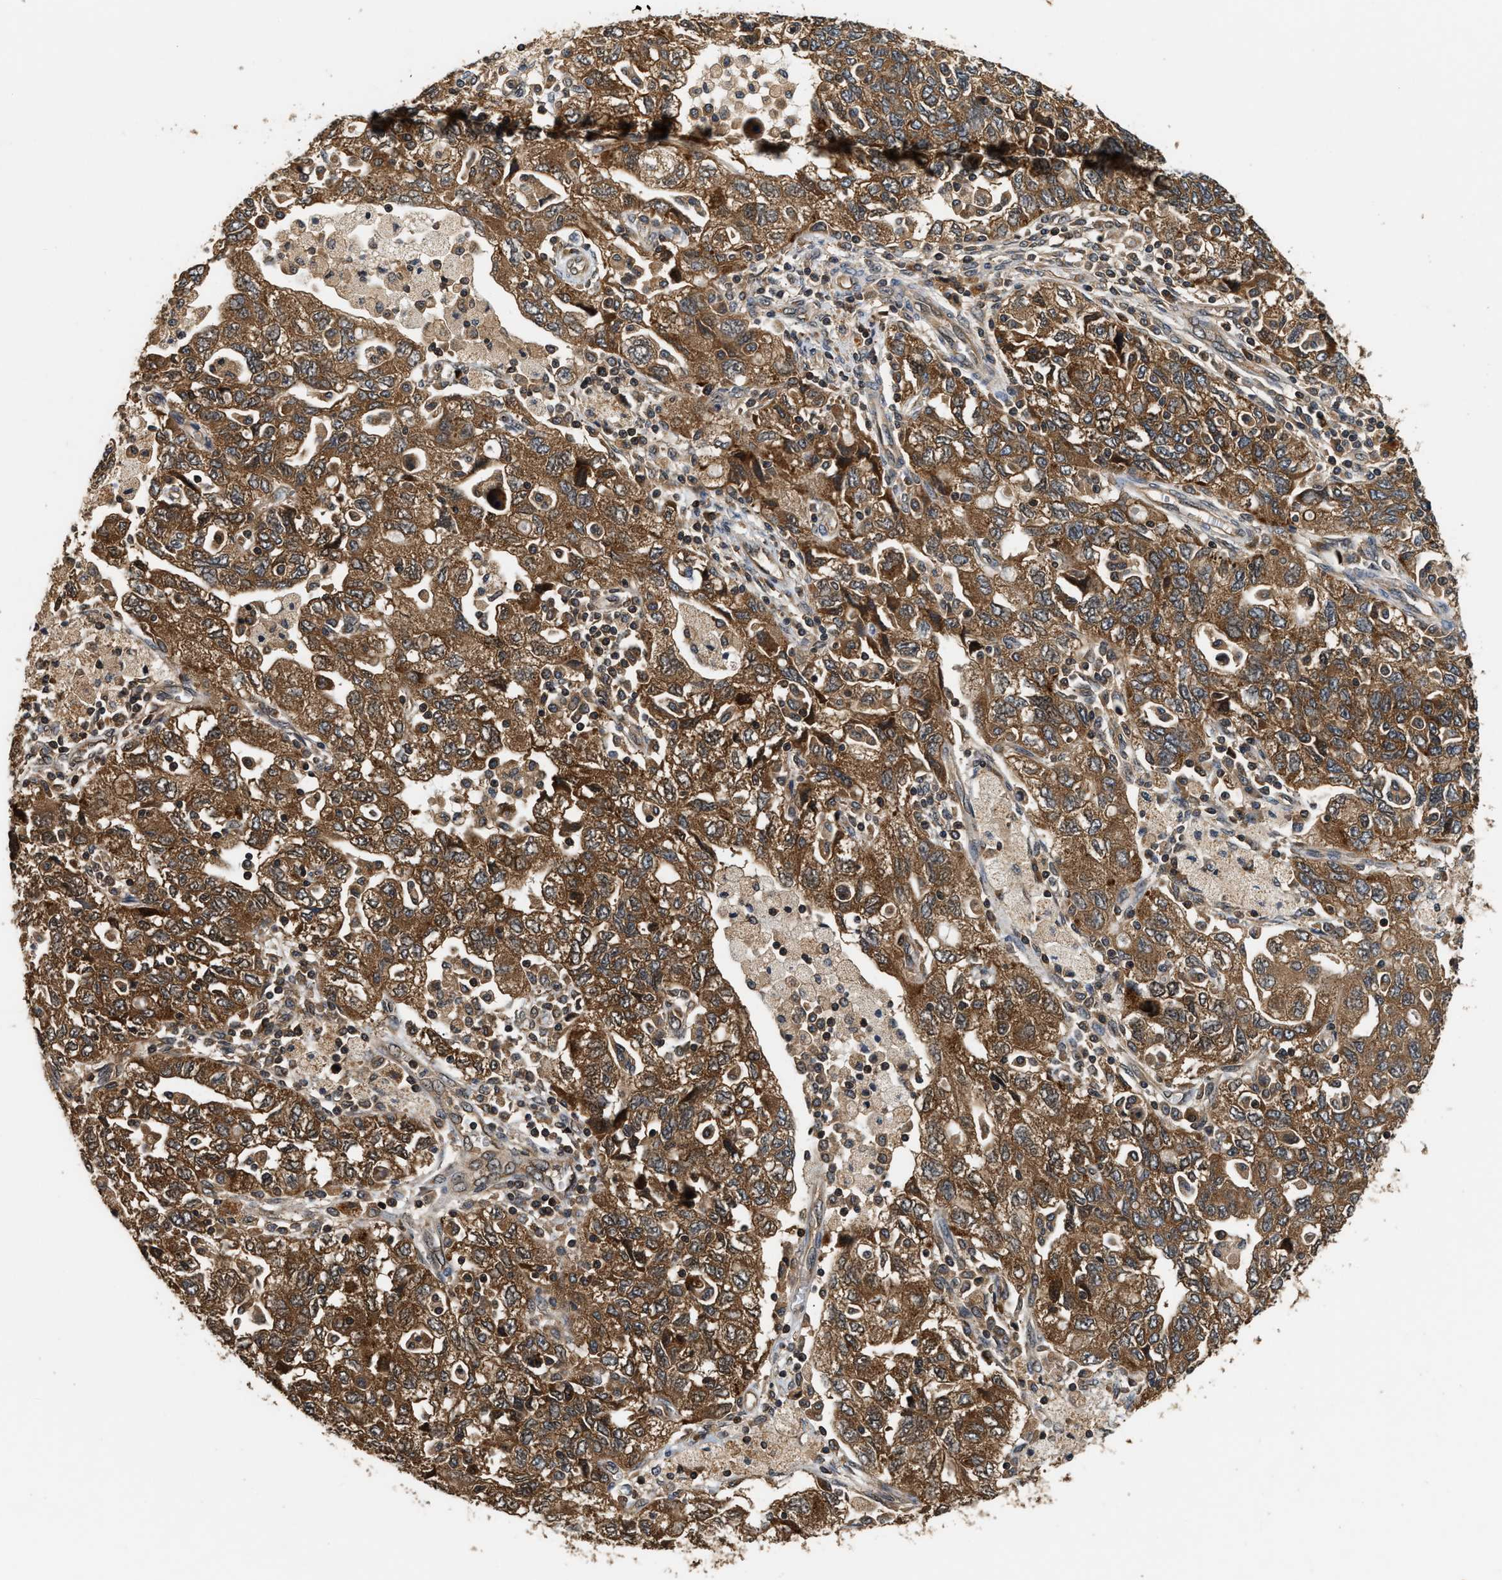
{"staining": {"intensity": "strong", "quantity": ">75%", "location": "cytoplasmic/membranous"}, "tissue": "ovarian cancer", "cell_type": "Tumor cells", "image_type": "cancer", "snomed": [{"axis": "morphology", "description": "Carcinoma, NOS"}, {"axis": "morphology", "description": "Cystadenocarcinoma, serous, NOS"}, {"axis": "topography", "description": "Ovary"}], "caption": "Immunohistochemical staining of serous cystadenocarcinoma (ovarian) shows high levels of strong cytoplasmic/membranous staining in approximately >75% of tumor cells.", "gene": "DNAJC2", "patient": {"sex": "female", "age": 69}}